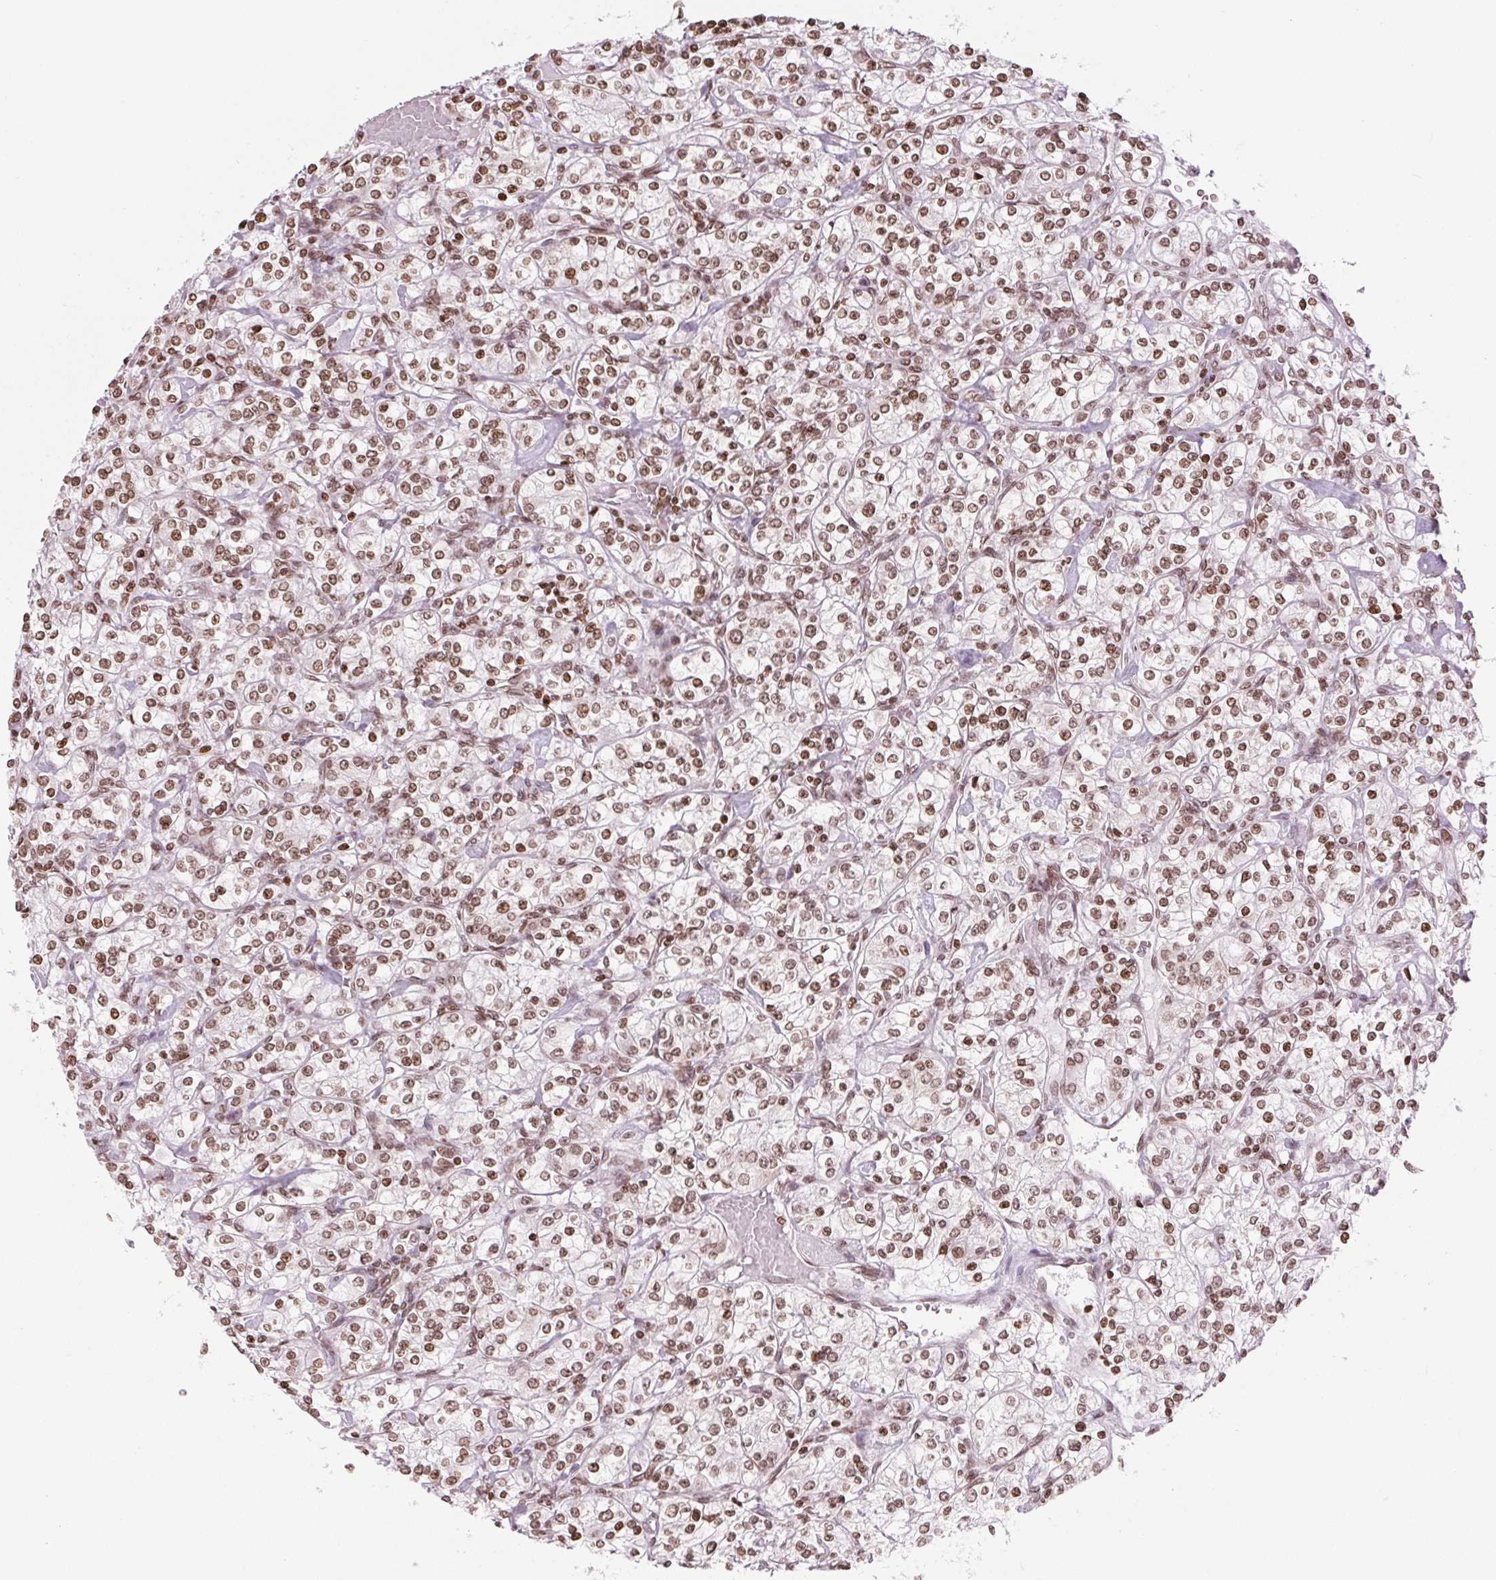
{"staining": {"intensity": "moderate", "quantity": ">75%", "location": "cytoplasmic/membranous,nuclear"}, "tissue": "renal cancer", "cell_type": "Tumor cells", "image_type": "cancer", "snomed": [{"axis": "morphology", "description": "Adenocarcinoma, NOS"}, {"axis": "topography", "description": "Kidney"}], "caption": "IHC histopathology image of neoplastic tissue: renal adenocarcinoma stained using immunohistochemistry (IHC) displays medium levels of moderate protein expression localized specifically in the cytoplasmic/membranous and nuclear of tumor cells, appearing as a cytoplasmic/membranous and nuclear brown color.", "gene": "SMIM12", "patient": {"sex": "male", "age": 77}}